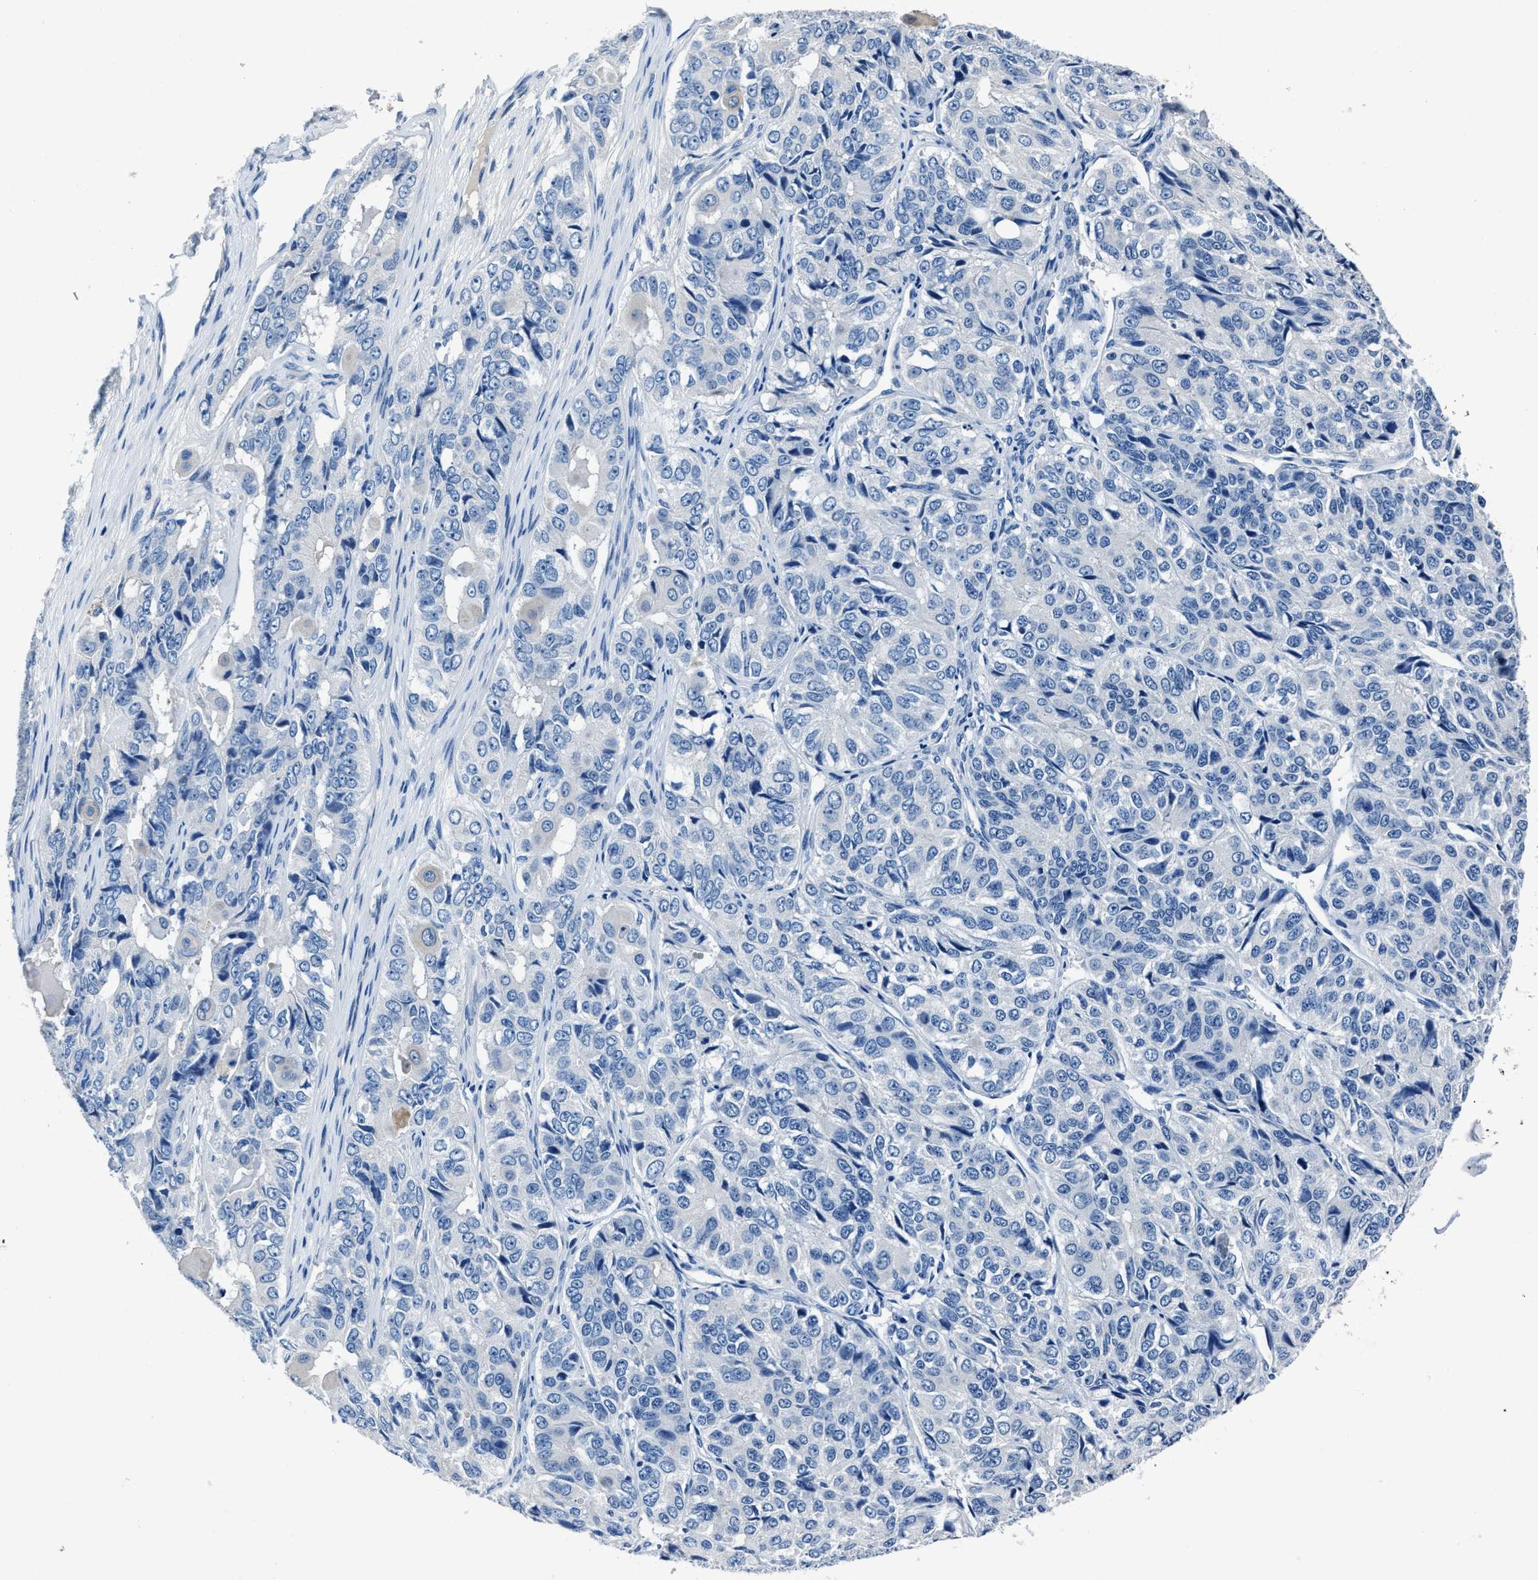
{"staining": {"intensity": "negative", "quantity": "none", "location": "none"}, "tissue": "ovarian cancer", "cell_type": "Tumor cells", "image_type": "cancer", "snomed": [{"axis": "morphology", "description": "Carcinoma, endometroid"}, {"axis": "topography", "description": "Ovary"}], "caption": "An immunohistochemistry image of ovarian cancer (endometroid carcinoma) is shown. There is no staining in tumor cells of ovarian cancer (endometroid carcinoma).", "gene": "NACAD", "patient": {"sex": "female", "age": 51}}